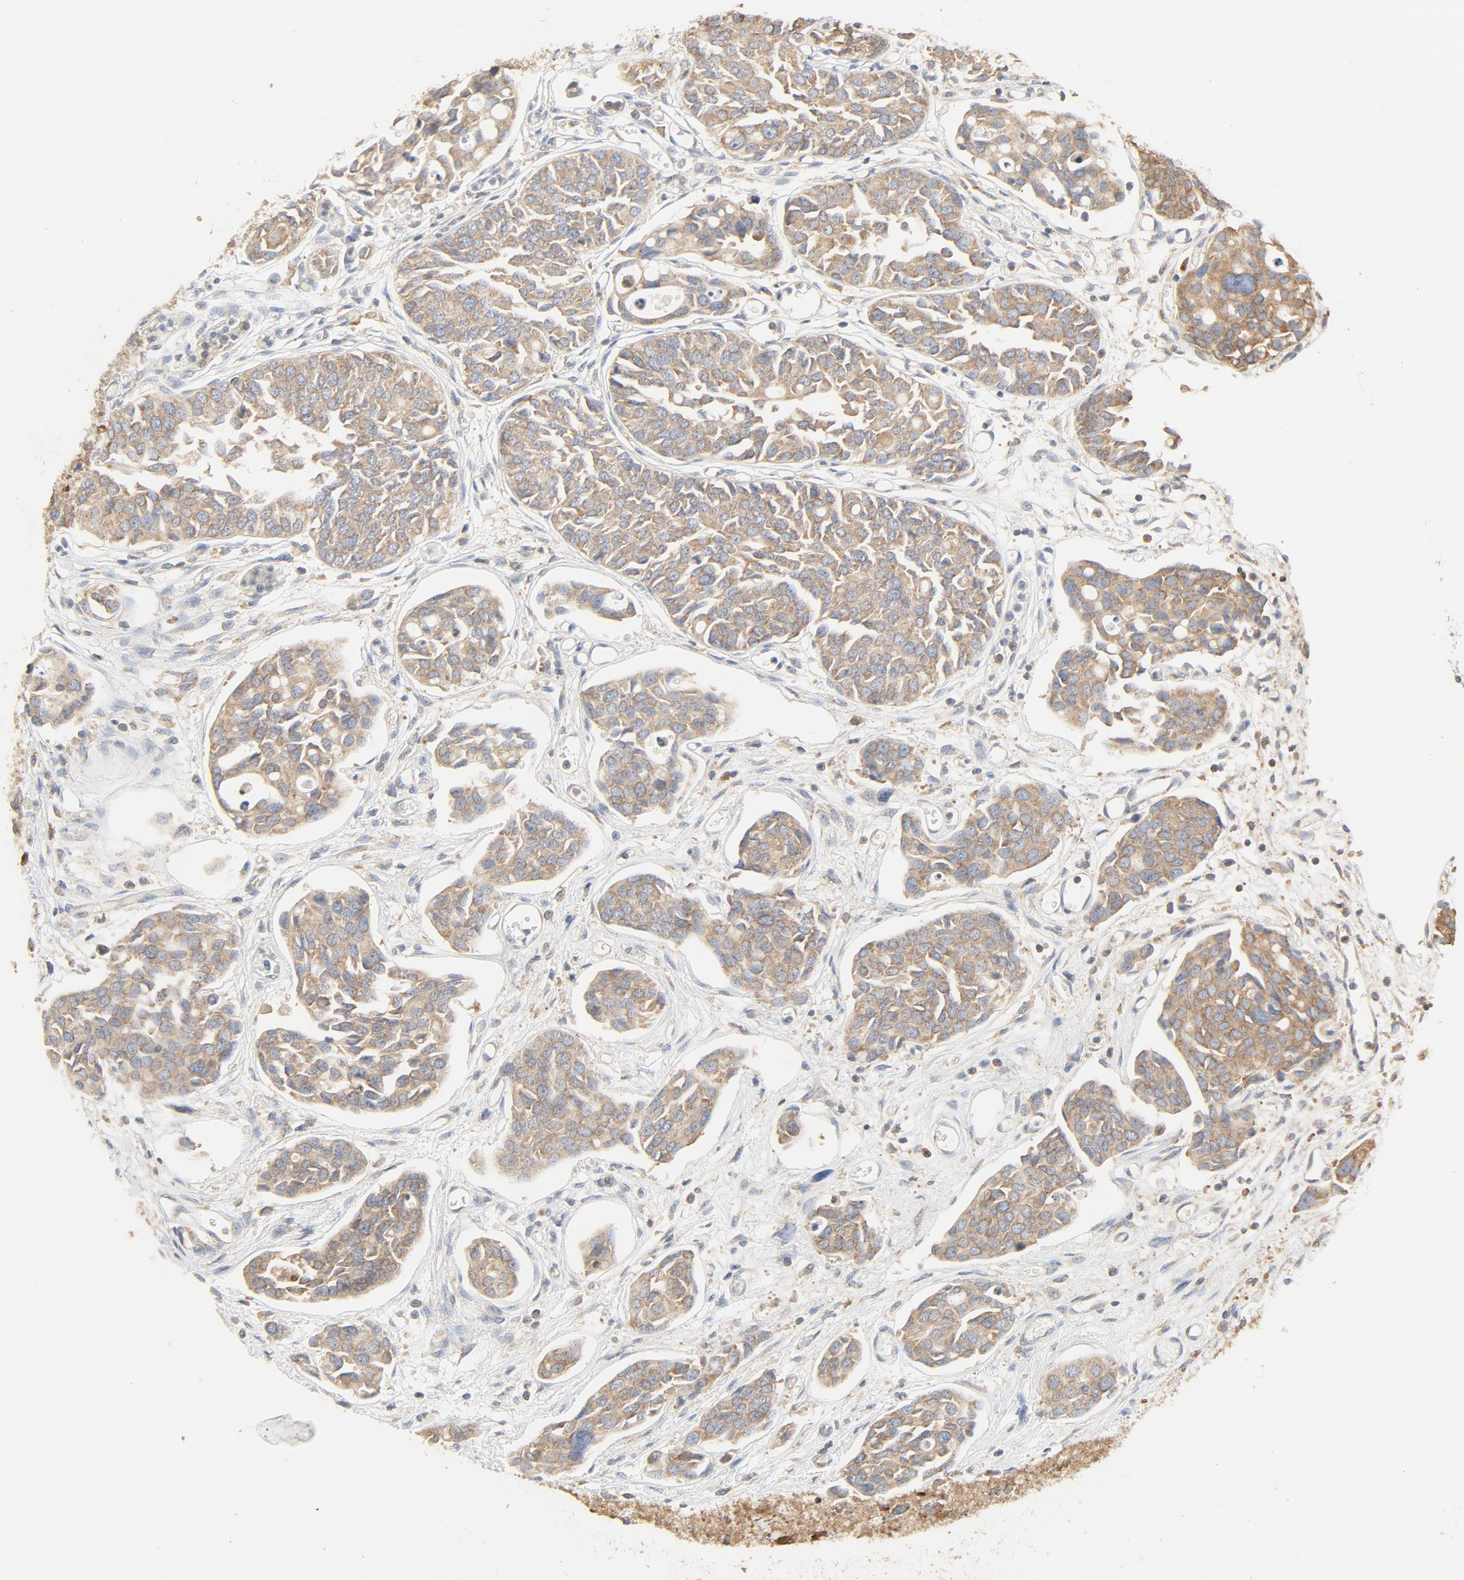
{"staining": {"intensity": "moderate", "quantity": ">75%", "location": "cytoplasmic/membranous"}, "tissue": "urothelial cancer", "cell_type": "Tumor cells", "image_type": "cancer", "snomed": [{"axis": "morphology", "description": "Urothelial carcinoma, High grade"}, {"axis": "topography", "description": "Urinary bladder"}], "caption": "There is medium levels of moderate cytoplasmic/membranous positivity in tumor cells of urothelial cancer, as demonstrated by immunohistochemical staining (brown color).", "gene": "RPS6", "patient": {"sex": "male", "age": 78}}